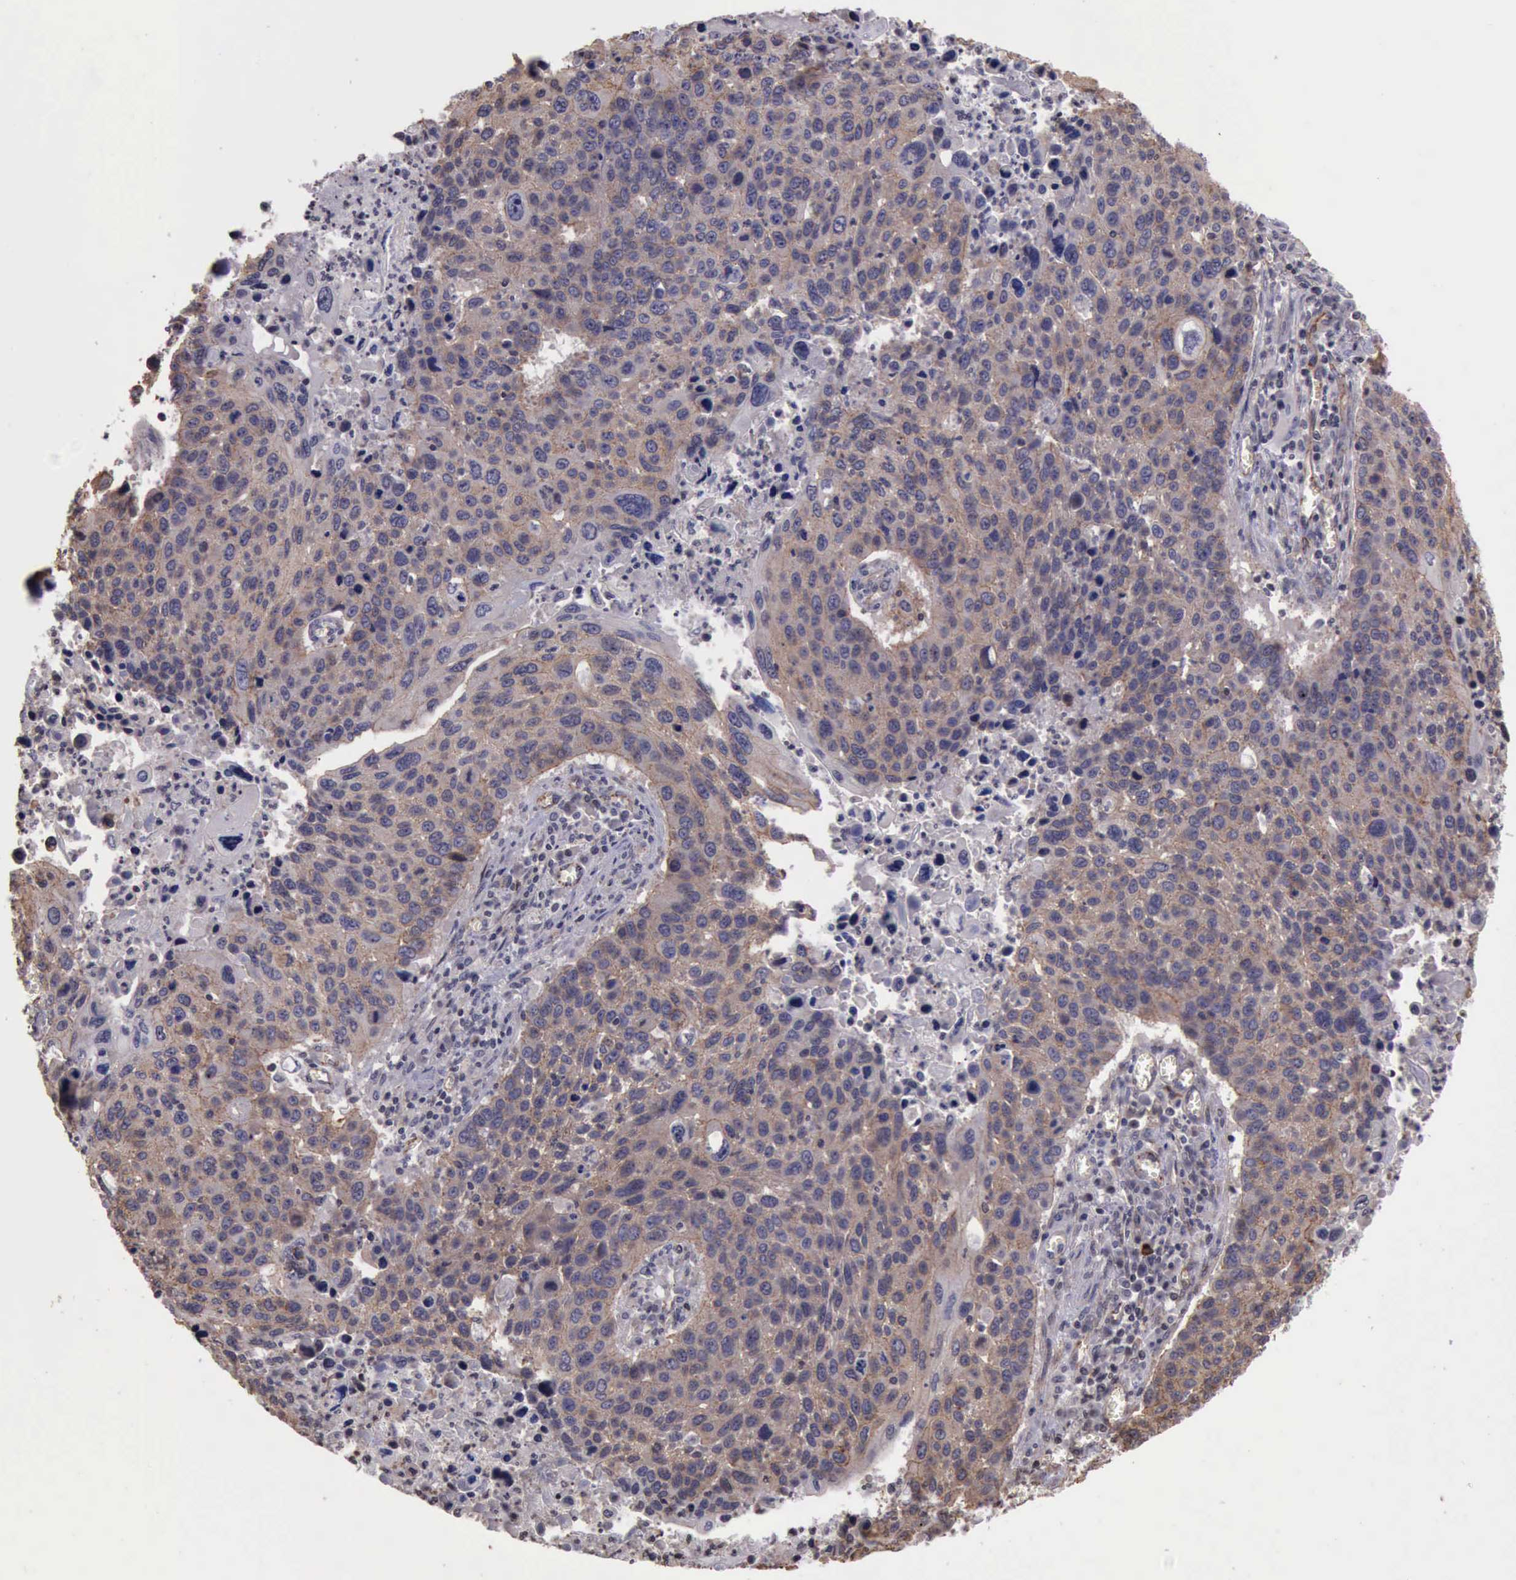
{"staining": {"intensity": "weak", "quantity": ">75%", "location": "cytoplasmic/membranous"}, "tissue": "lung cancer", "cell_type": "Tumor cells", "image_type": "cancer", "snomed": [{"axis": "morphology", "description": "Squamous cell carcinoma, NOS"}, {"axis": "topography", "description": "Lung"}], "caption": "The histopathology image exhibits immunohistochemical staining of lung cancer. There is weak cytoplasmic/membranous expression is present in approximately >75% of tumor cells.", "gene": "CTNNB1", "patient": {"sex": "male", "age": 68}}